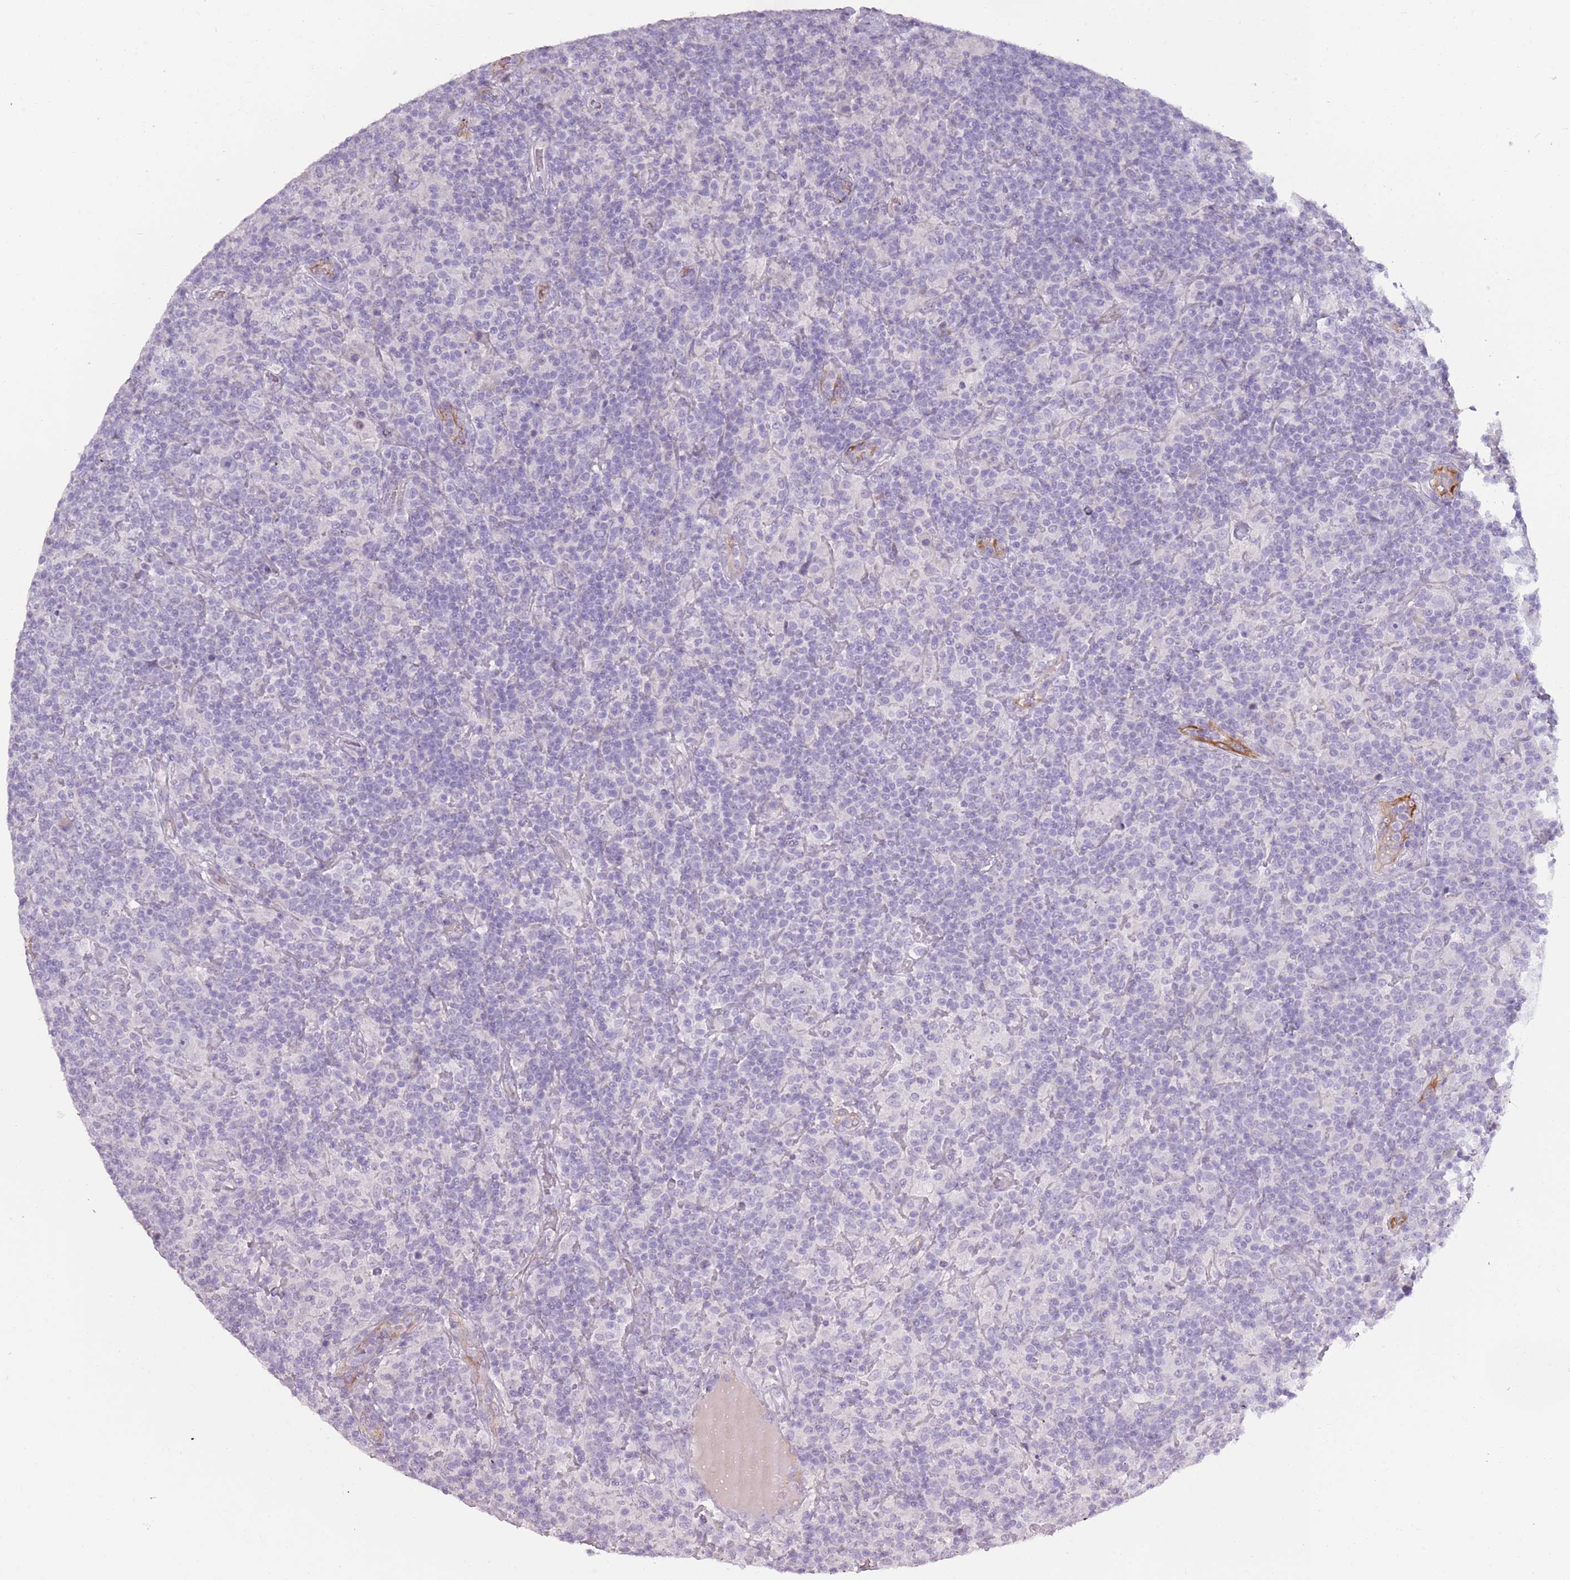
{"staining": {"intensity": "negative", "quantity": "none", "location": "none"}, "tissue": "lymphoma", "cell_type": "Tumor cells", "image_type": "cancer", "snomed": [{"axis": "morphology", "description": "Hodgkin's disease, NOS"}, {"axis": "topography", "description": "Lymph node"}], "caption": "Tumor cells show no significant staining in lymphoma.", "gene": "TNFRSF6B", "patient": {"sex": "male", "age": 70}}